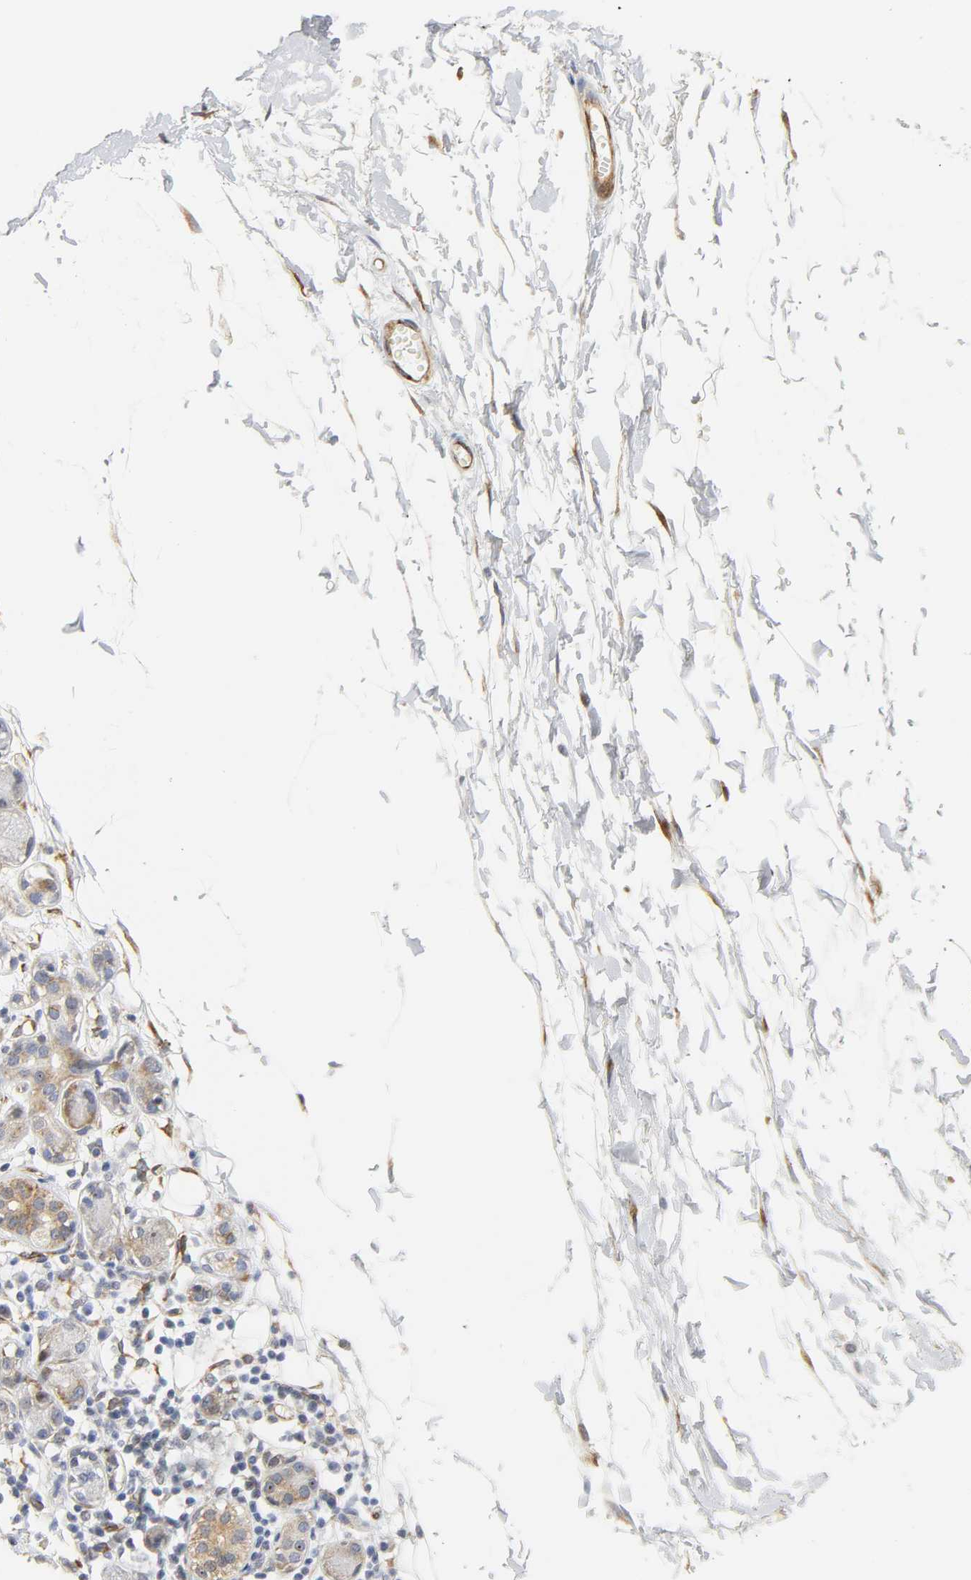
{"staining": {"intensity": "weak", "quantity": "25%-75%", "location": "cytoplasmic/membranous"}, "tissue": "adipose tissue", "cell_type": "Adipocytes", "image_type": "normal", "snomed": [{"axis": "morphology", "description": "Normal tissue, NOS"}, {"axis": "morphology", "description": "Inflammation, NOS"}, {"axis": "topography", "description": "Vascular tissue"}, {"axis": "topography", "description": "Salivary gland"}], "caption": "Approximately 25%-75% of adipocytes in normal human adipose tissue demonstrate weak cytoplasmic/membranous protein expression as visualized by brown immunohistochemical staining.", "gene": "DOCK1", "patient": {"sex": "female", "age": 75}}